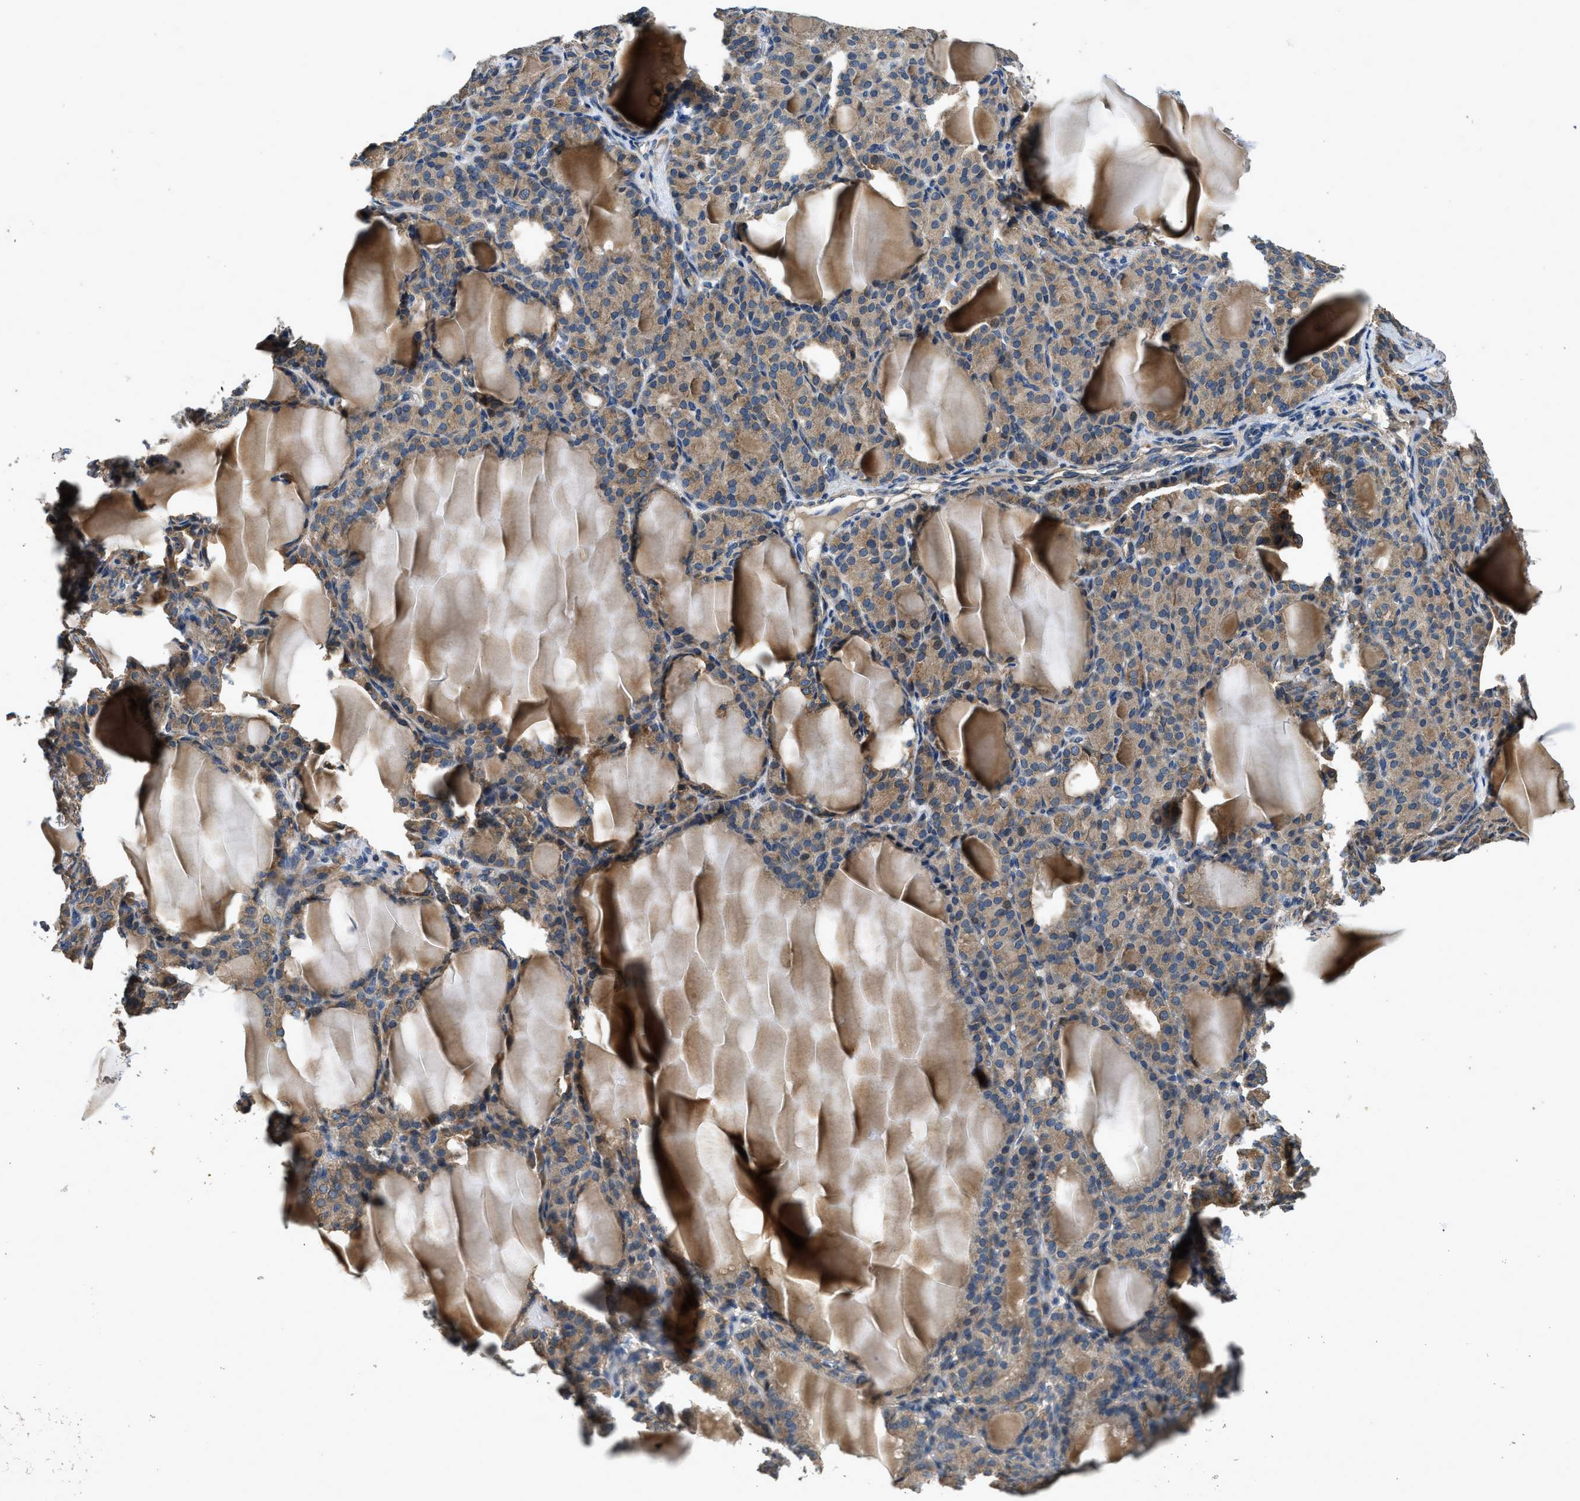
{"staining": {"intensity": "moderate", "quantity": ">75%", "location": "cytoplasmic/membranous"}, "tissue": "thyroid gland", "cell_type": "Glandular cells", "image_type": "normal", "snomed": [{"axis": "morphology", "description": "Normal tissue, NOS"}, {"axis": "topography", "description": "Thyroid gland"}], "caption": "The photomicrograph demonstrates staining of benign thyroid gland, revealing moderate cytoplasmic/membranous protein expression (brown color) within glandular cells.", "gene": "SSH2", "patient": {"sex": "female", "age": 28}}